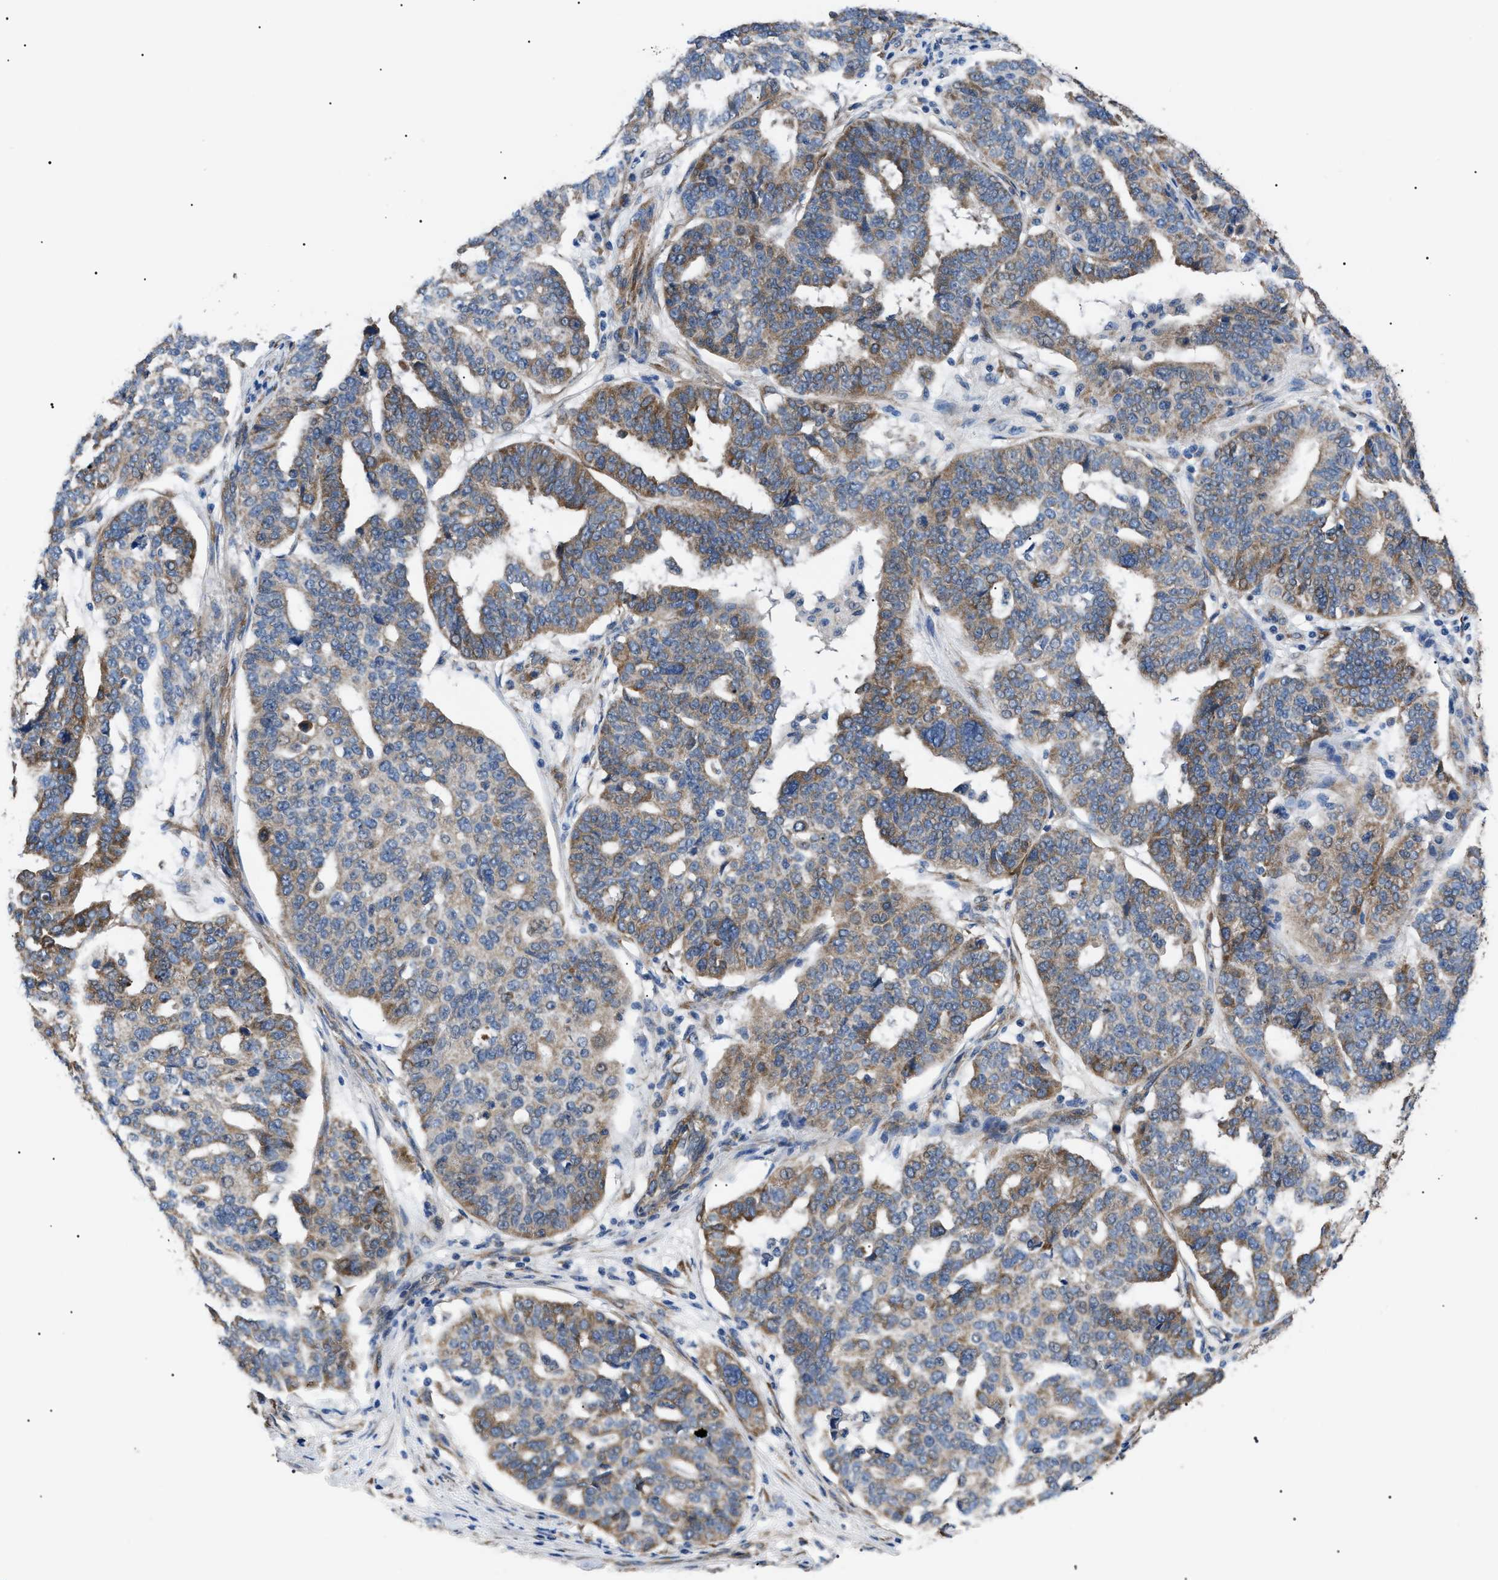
{"staining": {"intensity": "moderate", "quantity": "25%-75%", "location": "cytoplasmic/membranous"}, "tissue": "ovarian cancer", "cell_type": "Tumor cells", "image_type": "cancer", "snomed": [{"axis": "morphology", "description": "Cystadenocarcinoma, serous, NOS"}, {"axis": "topography", "description": "Ovary"}], "caption": "Moderate cytoplasmic/membranous positivity for a protein is seen in about 25%-75% of tumor cells of ovarian cancer using immunohistochemistry.", "gene": "MYO10", "patient": {"sex": "female", "age": 59}}